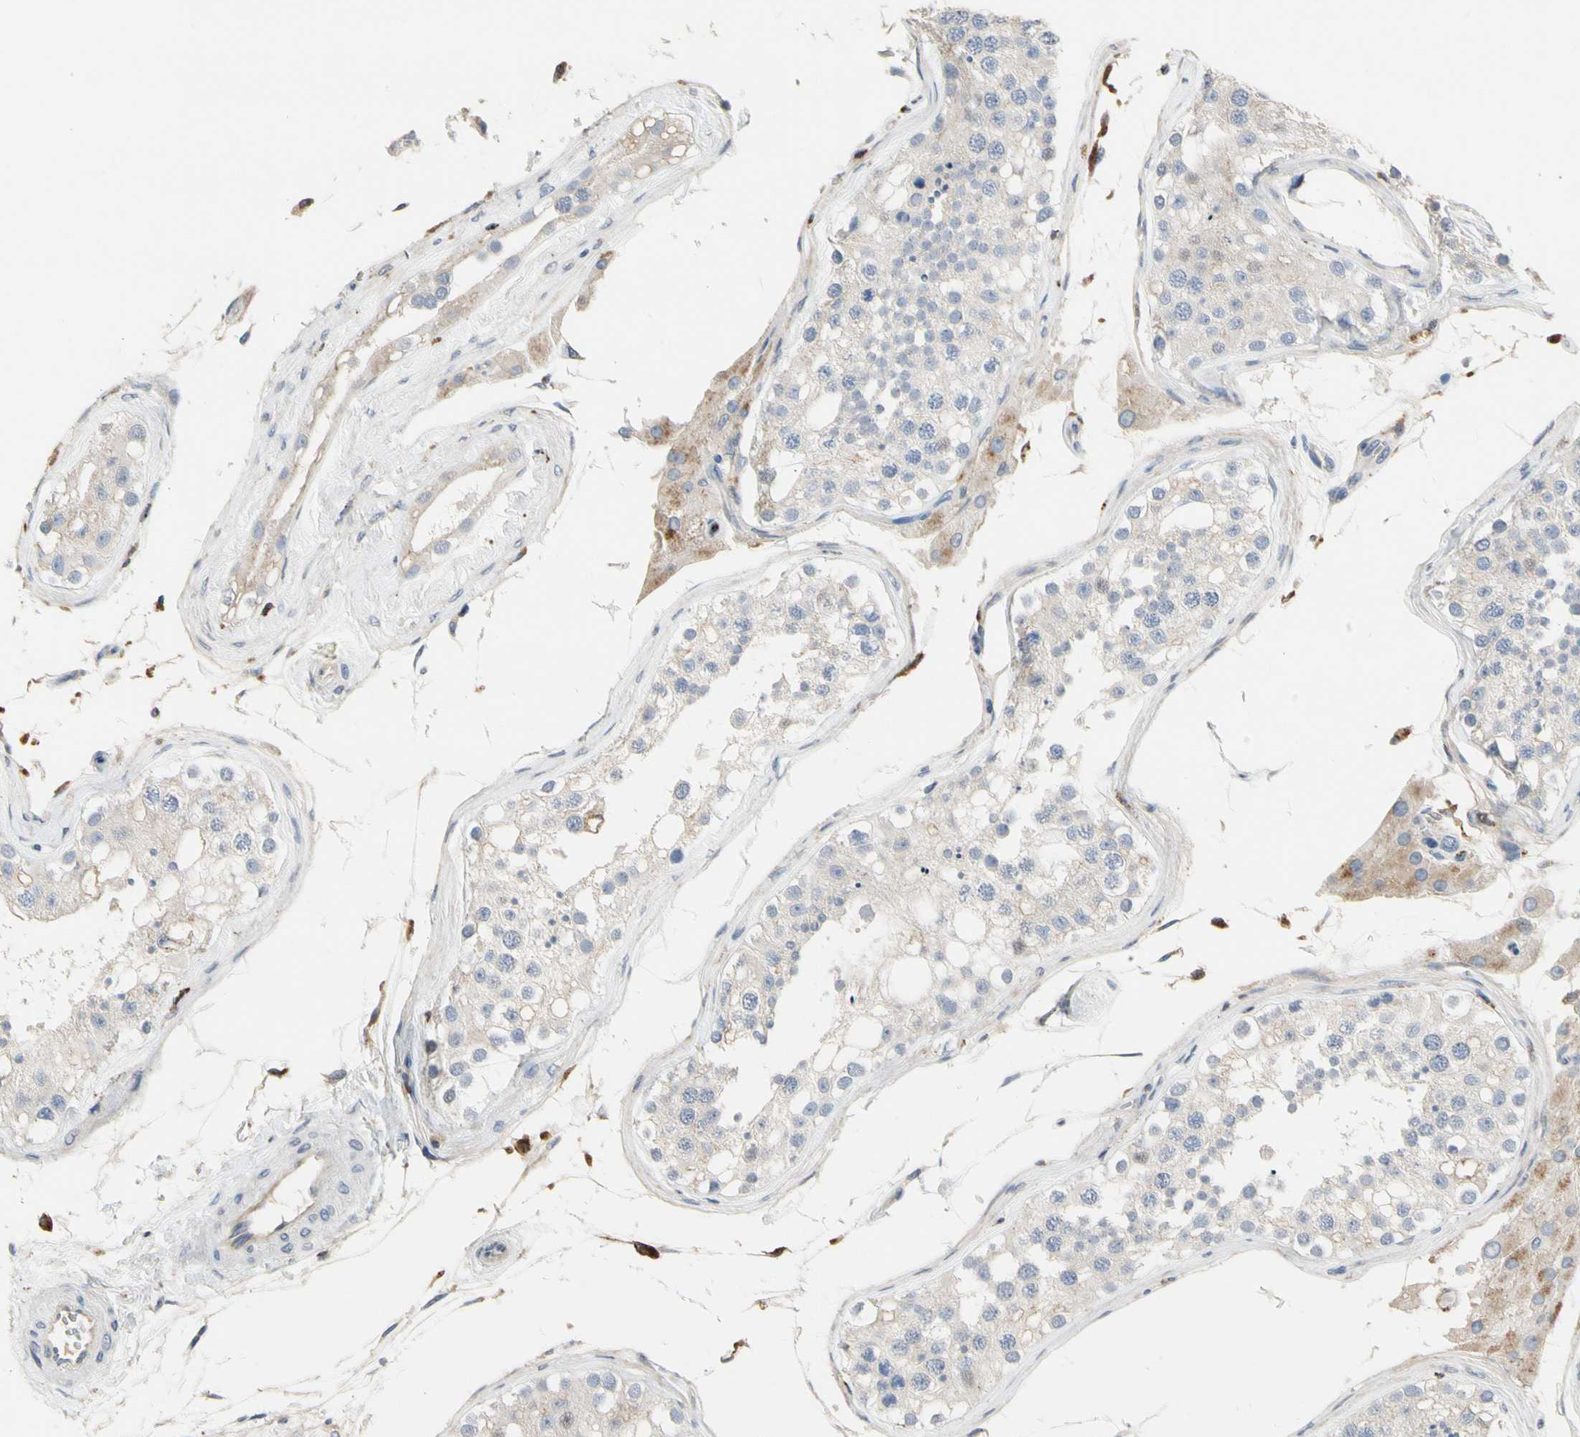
{"staining": {"intensity": "negative", "quantity": "none", "location": "none"}, "tissue": "testis", "cell_type": "Cells in seminiferous ducts", "image_type": "normal", "snomed": [{"axis": "morphology", "description": "Normal tissue, NOS"}, {"axis": "topography", "description": "Testis"}], "caption": "Benign testis was stained to show a protein in brown. There is no significant staining in cells in seminiferous ducts.", "gene": "ADA2", "patient": {"sex": "male", "age": 68}}